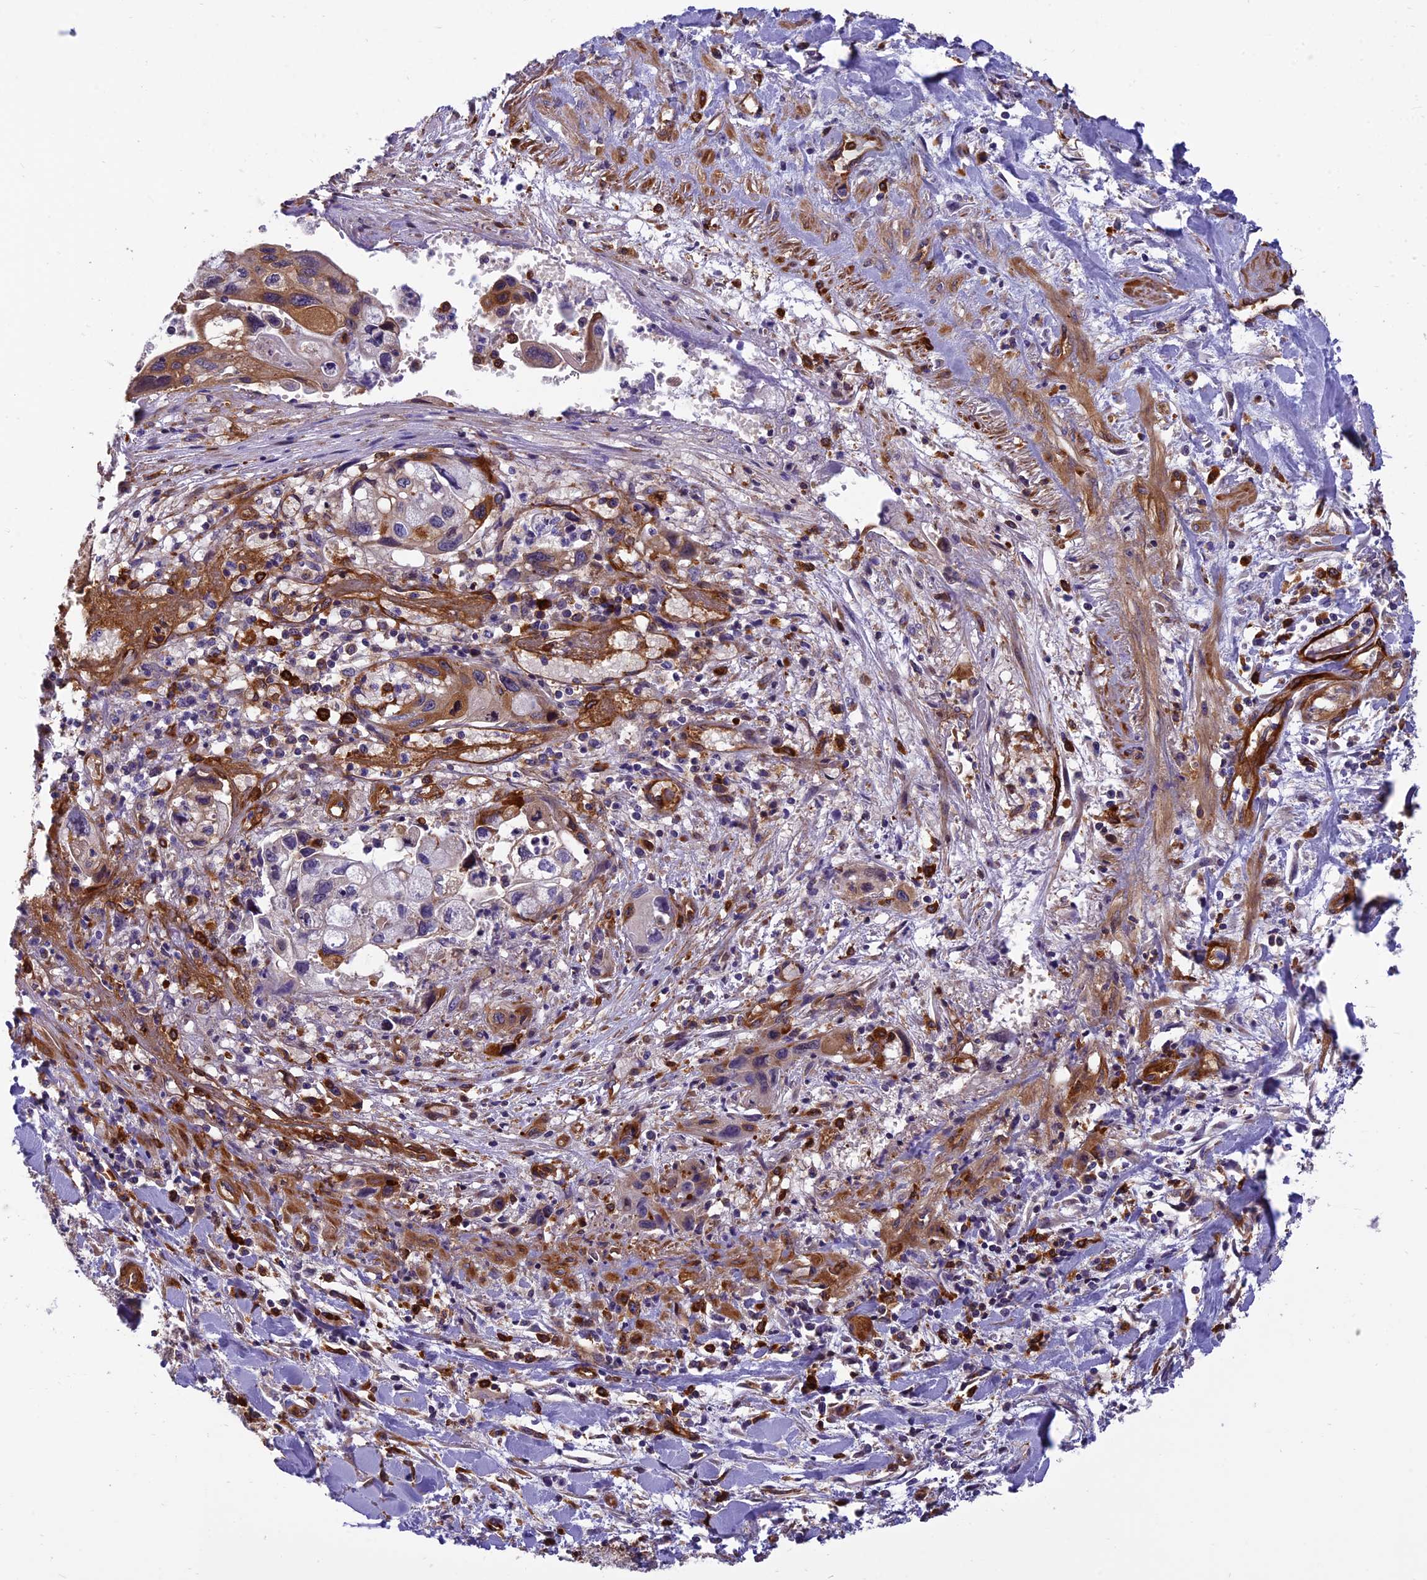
{"staining": {"intensity": "moderate", "quantity": ">75%", "location": "cytoplasmic/membranous"}, "tissue": "pancreatic cancer", "cell_type": "Tumor cells", "image_type": "cancer", "snomed": [{"axis": "morphology", "description": "Adenocarcinoma, NOS"}, {"axis": "topography", "description": "Pancreas"}], "caption": "Protein staining displays moderate cytoplasmic/membranous staining in about >75% of tumor cells in adenocarcinoma (pancreatic).", "gene": "EHBP1L1", "patient": {"sex": "female", "age": 50}}